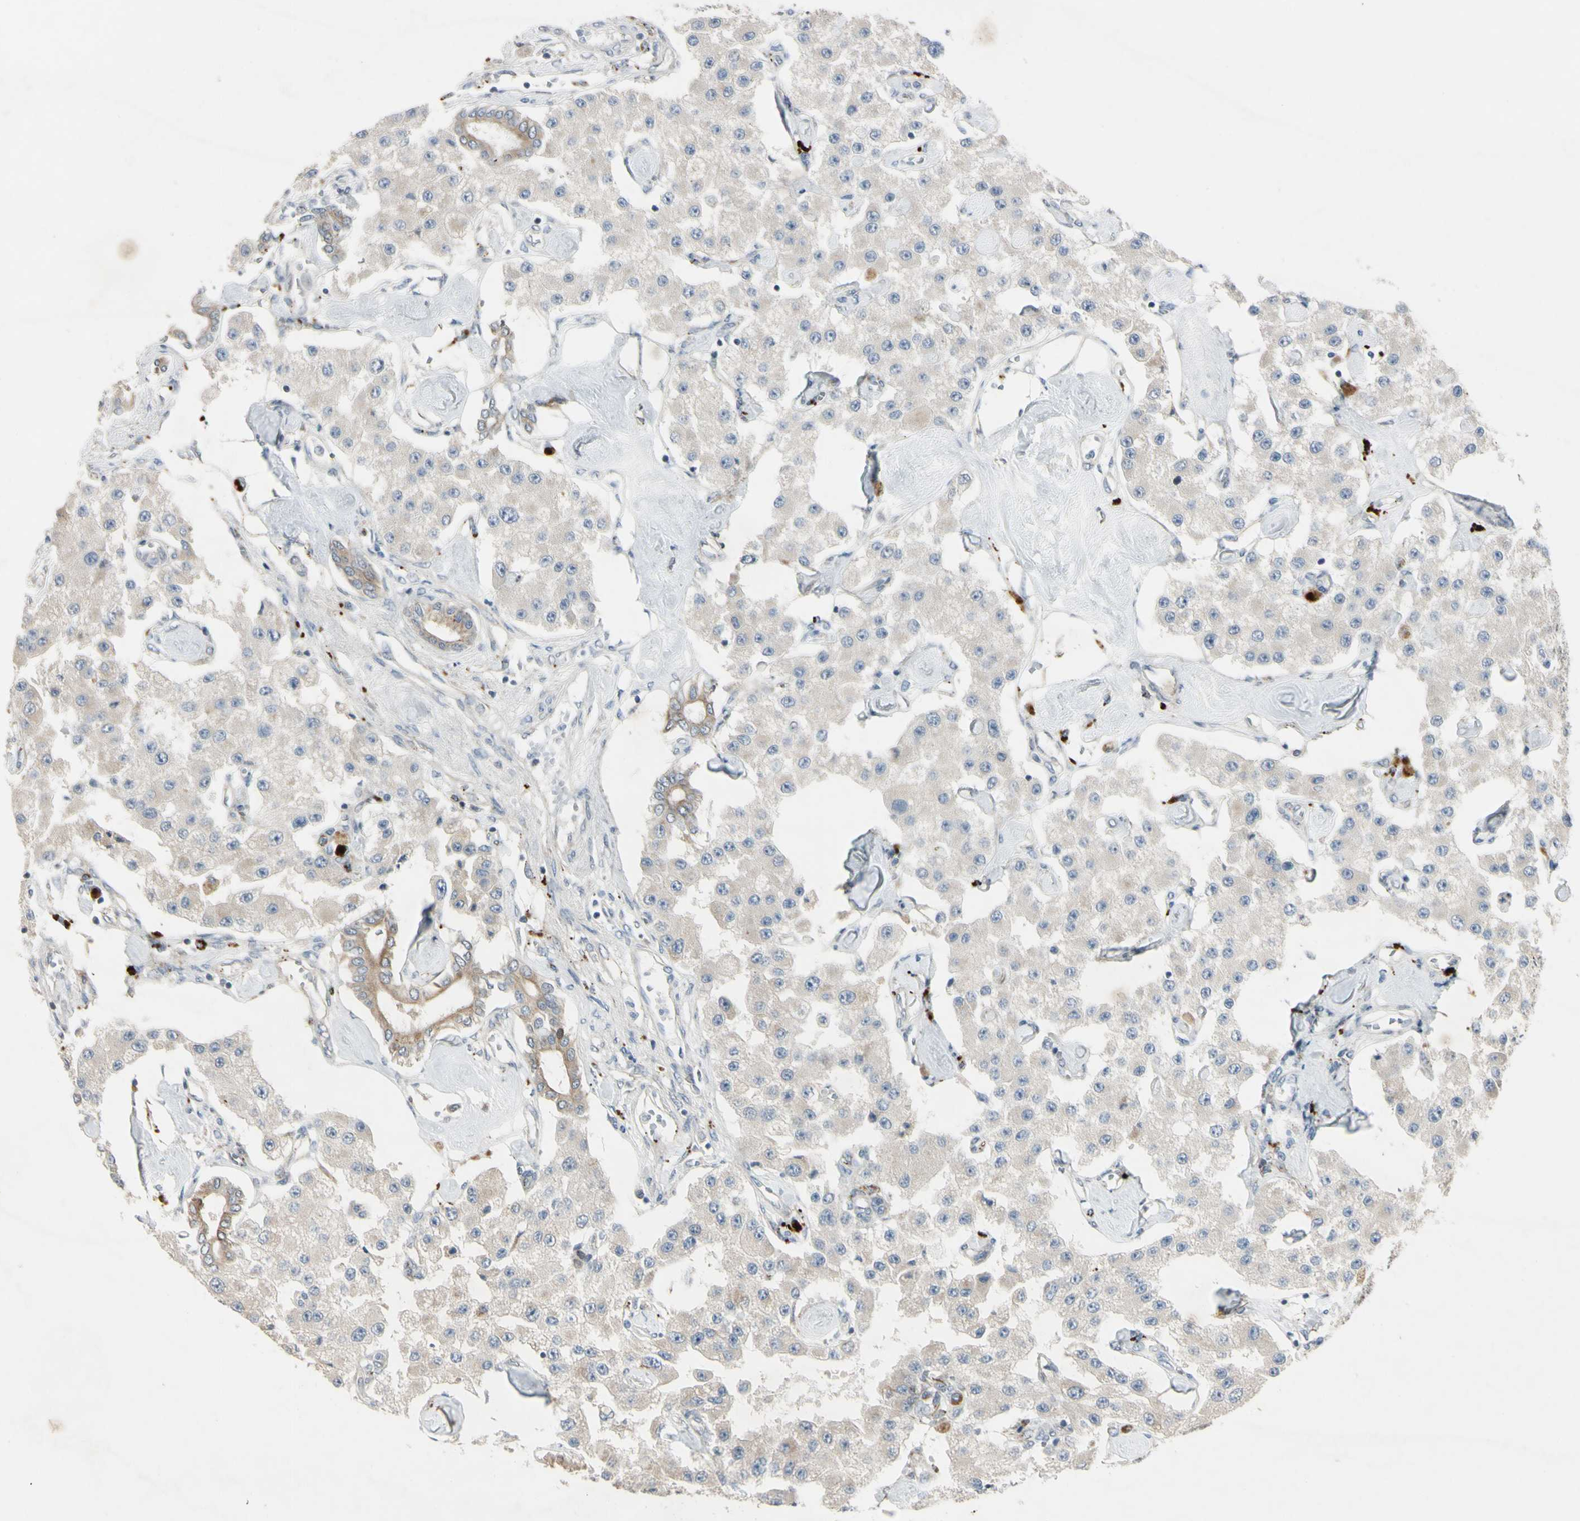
{"staining": {"intensity": "negative", "quantity": "none", "location": "none"}, "tissue": "carcinoid", "cell_type": "Tumor cells", "image_type": "cancer", "snomed": [{"axis": "morphology", "description": "Carcinoid, malignant, NOS"}, {"axis": "topography", "description": "Pancreas"}], "caption": "The micrograph reveals no significant positivity in tumor cells of carcinoid.", "gene": "NDFIP1", "patient": {"sex": "male", "age": 41}}